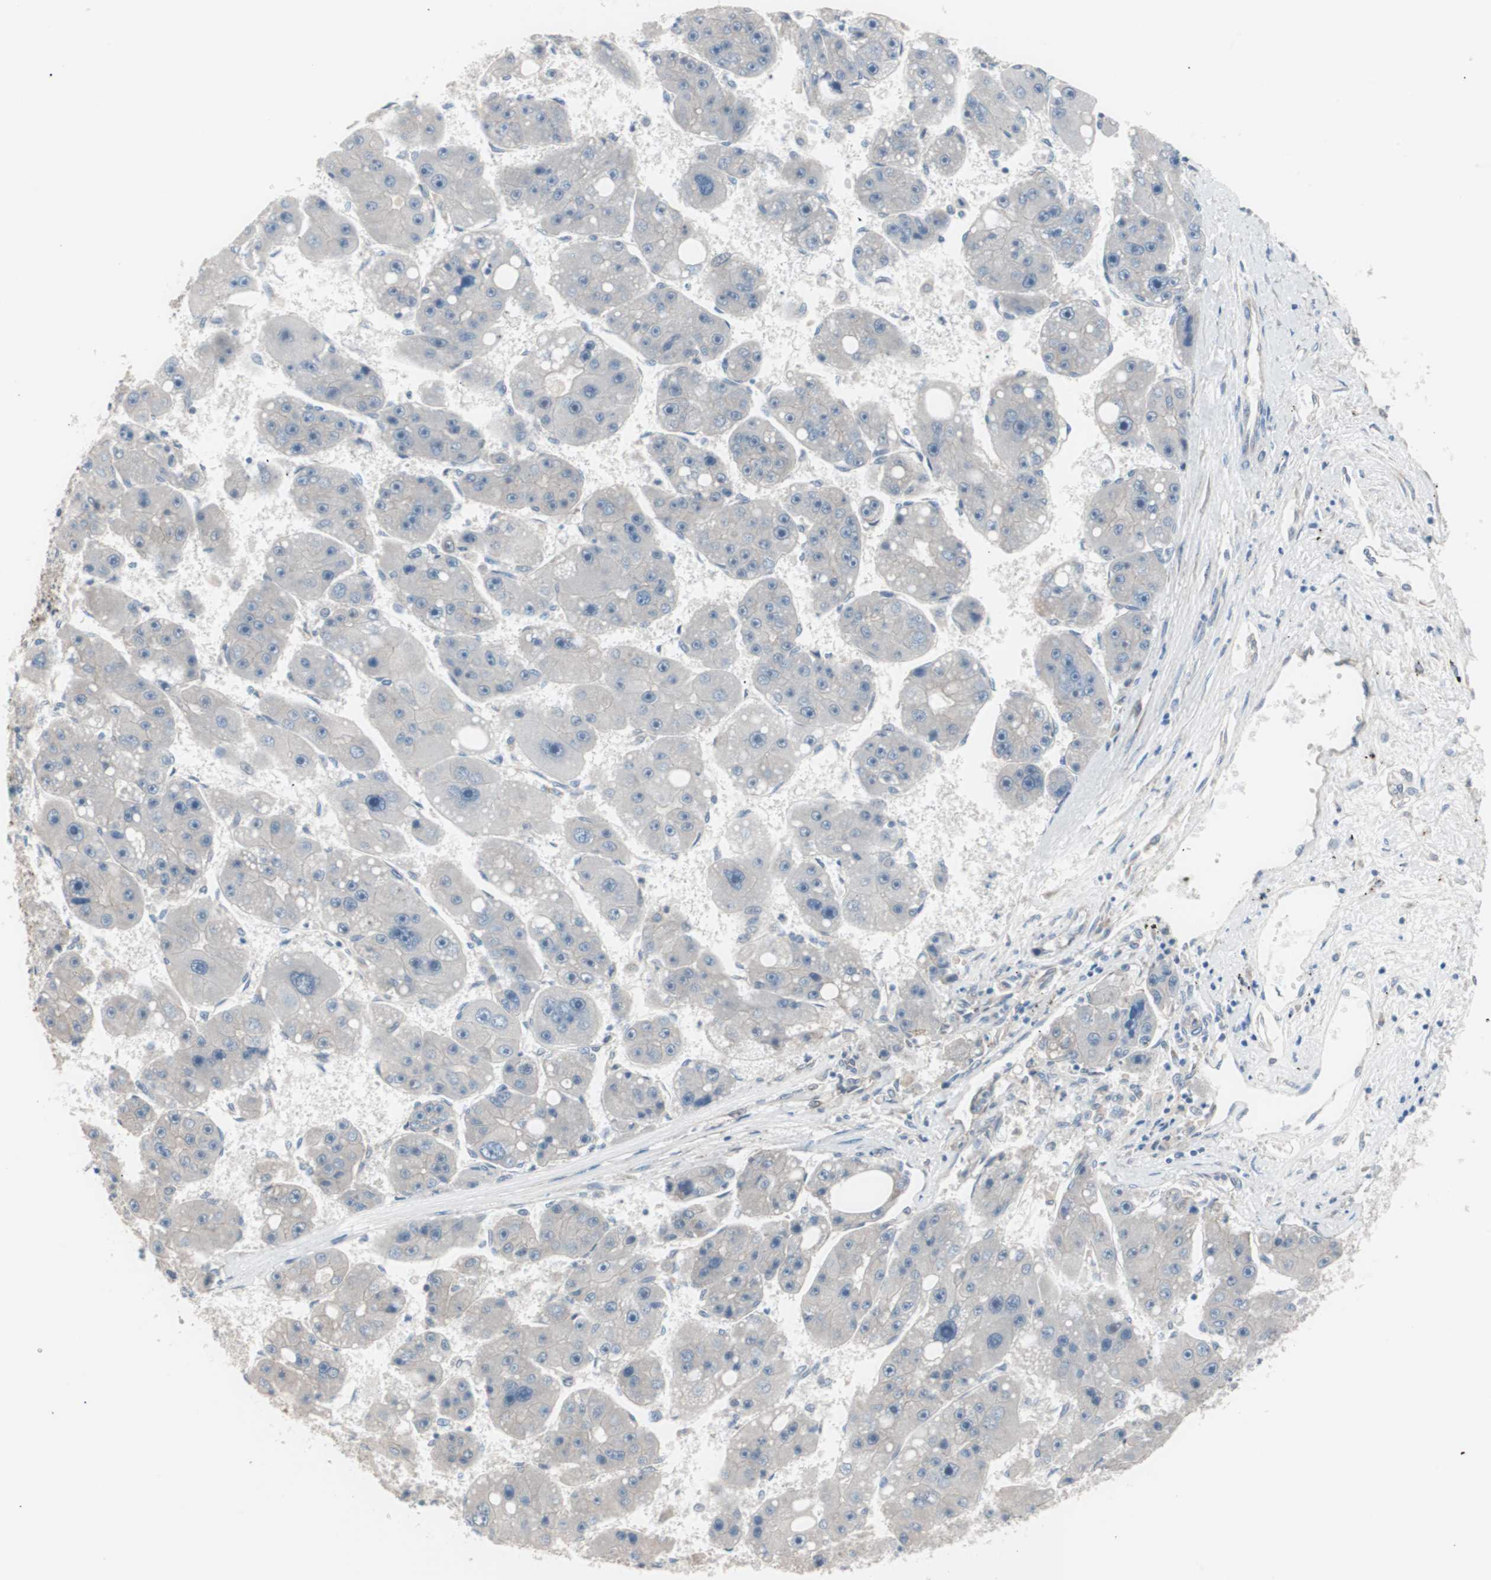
{"staining": {"intensity": "negative", "quantity": "none", "location": "none"}, "tissue": "liver cancer", "cell_type": "Tumor cells", "image_type": "cancer", "snomed": [{"axis": "morphology", "description": "Carcinoma, Hepatocellular, NOS"}, {"axis": "topography", "description": "Liver"}], "caption": "Protein analysis of liver hepatocellular carcinoma demonstrates no significant expression in tumor cells.", "gene": "SMG1", "patient": {"sex": "female", "age": 61}}